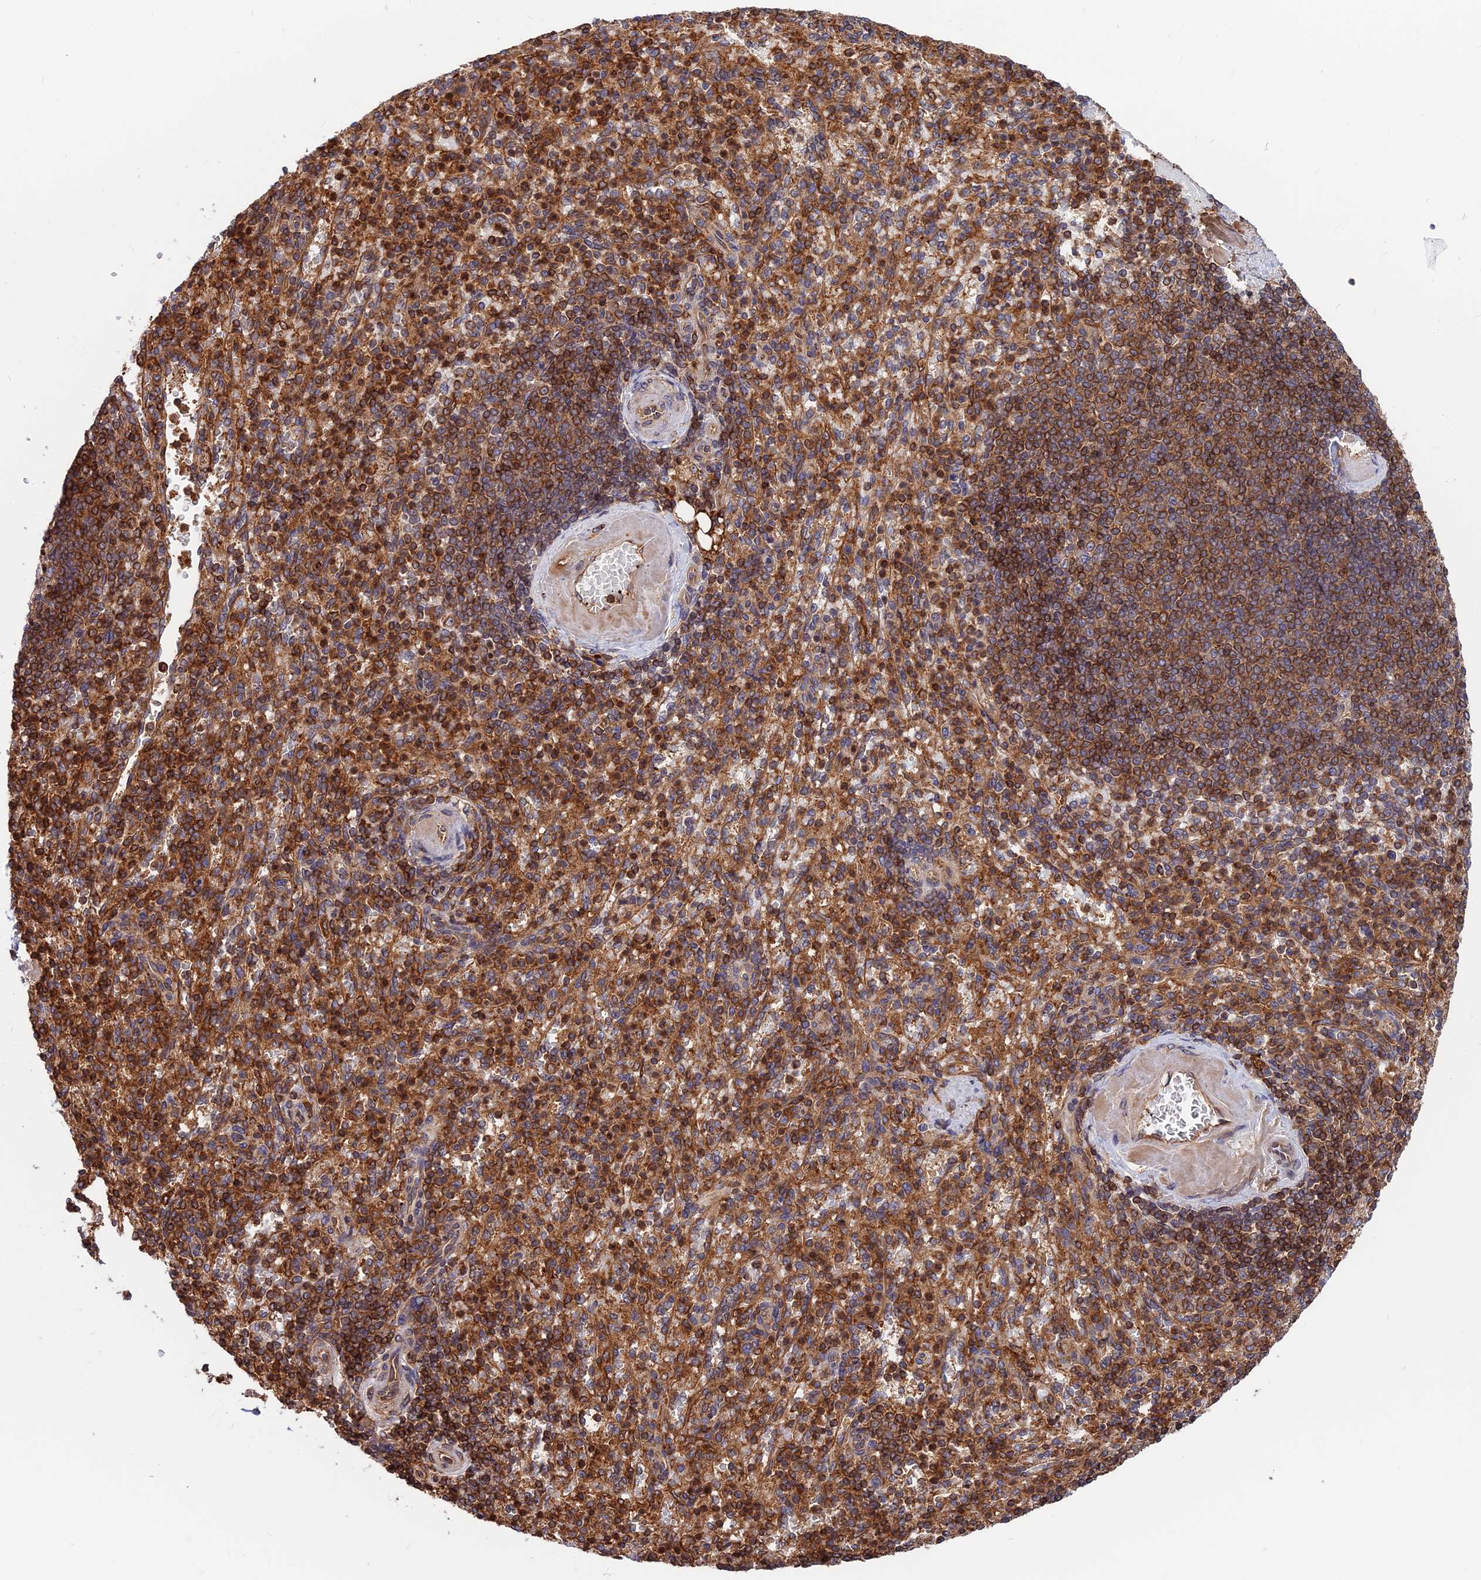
{"staining": {"intensity": "strong", "quantity": "25%-75%", "location": "cytoplasmic/membranous"}, "tissue": "spleen", "cell_type": "Cells in red pulp", "image_type": "normal", "snomed": [{"axis": "morphology", "description": "Normal tissue, NOS"}, {"axis": "topography", "description": "Spleen"}], "caption": "Immunohistochemical staining of normal human spleen demonstrates strong cytoplasmic/membranous protein staining in approximately 25%-75% of cells in red pulp. The staining was performed using DAB to visualize the protein expression in brown, while the nuclei were stained in blue with hematoxylin (Magnification: 20x).", "gene": "WDR1", "patient": {"sex": "female", "age": 74}}